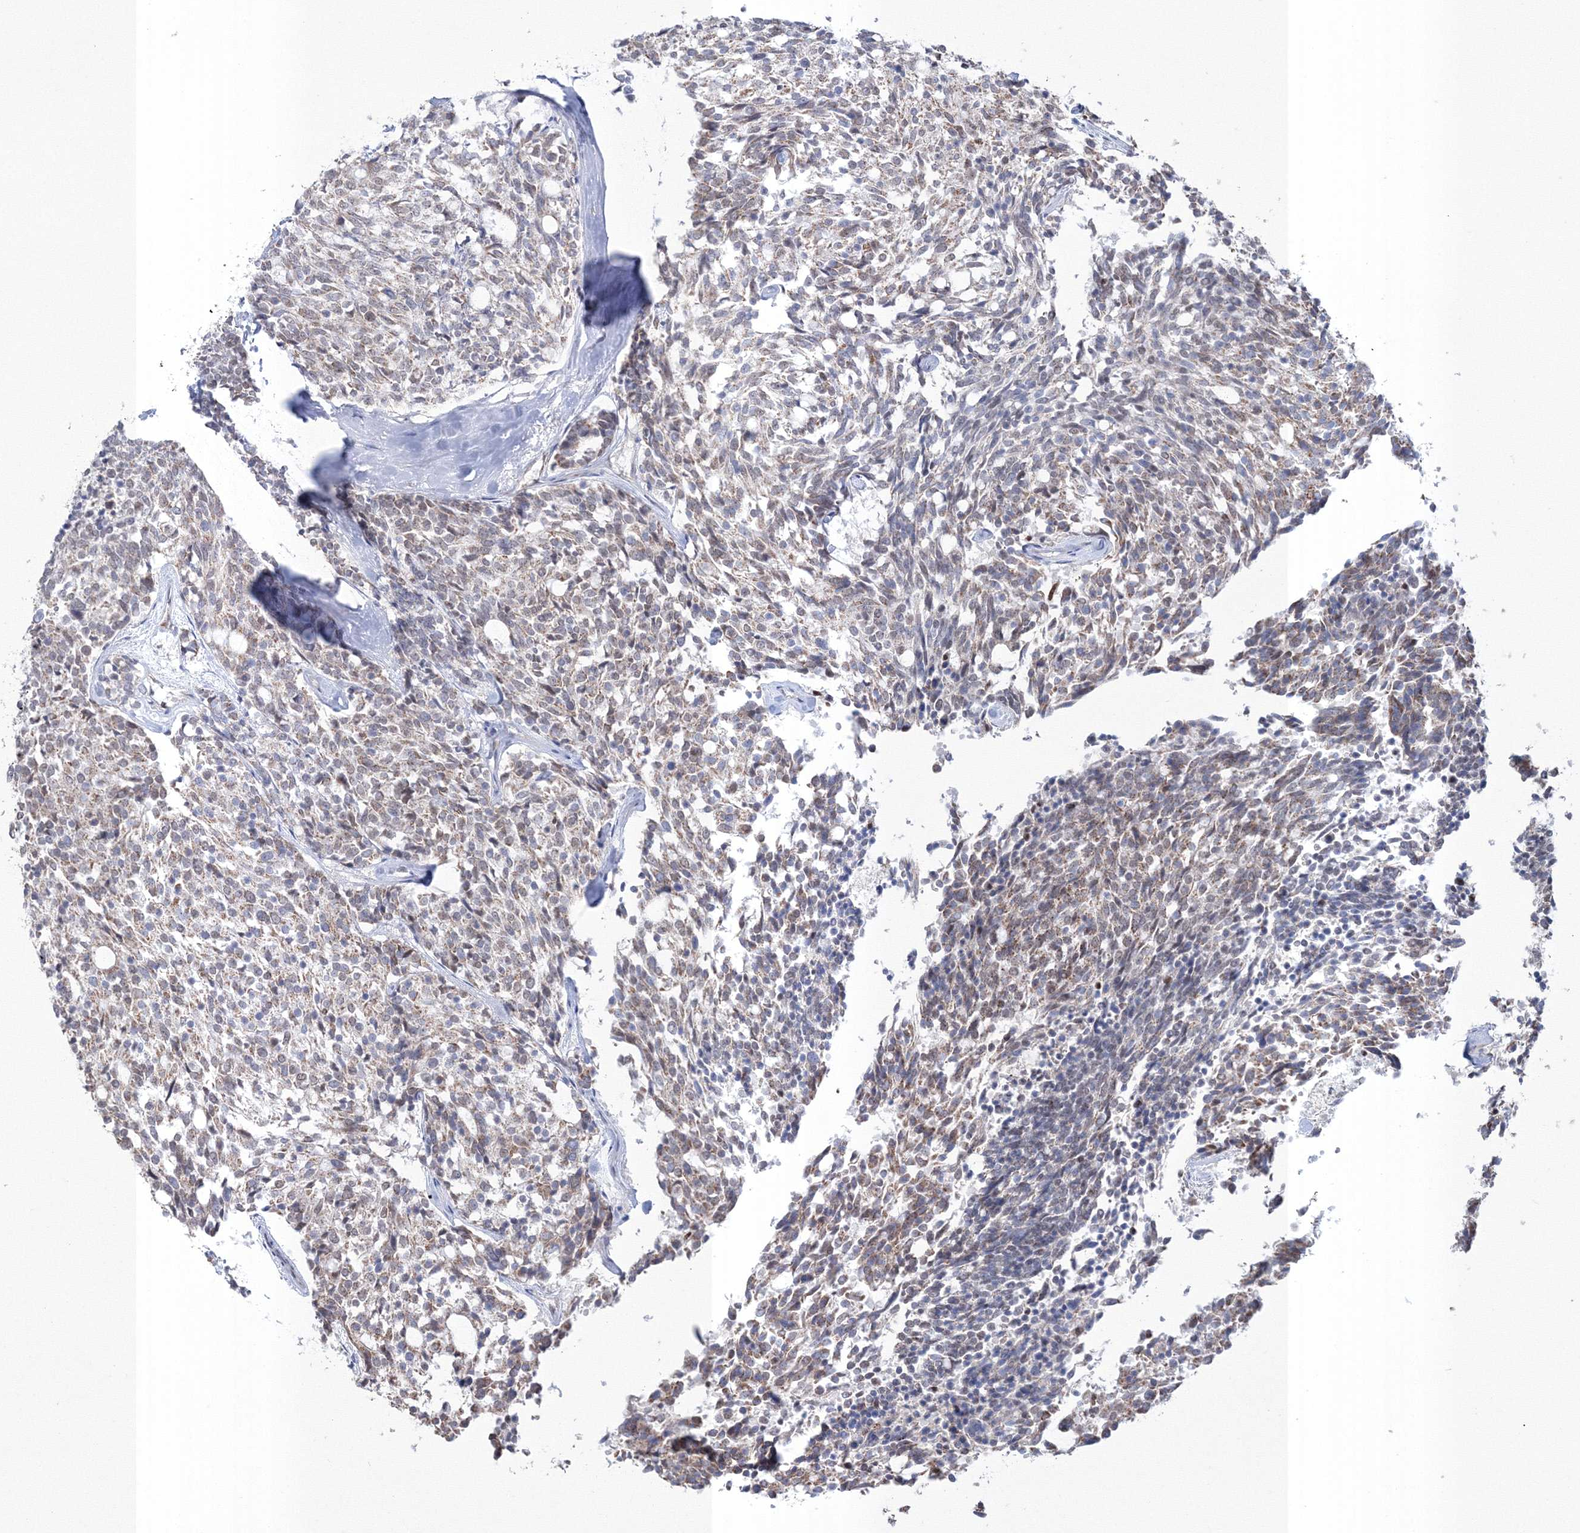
{"staining": {"intensity": "weak", "quantity": ">75%", "location": "cytoplasmic/membranous"}, "tissue": "carcinoid", "cell_type": "Tumor cells", "image_type": "cancer", "snomed": [{"axis": "morphology", "description": "Carcinoid, malignant, NOS"}, {"axis": "topography", "description": "Pancreas"}], "caption": "IHC of human carcinoid displays low levels of weak cytoplasmic/membranous positivity in approximately >75% of tumor cells.", "gene": "GRSF1", "patient": {"sex": "female", "age": 54}}